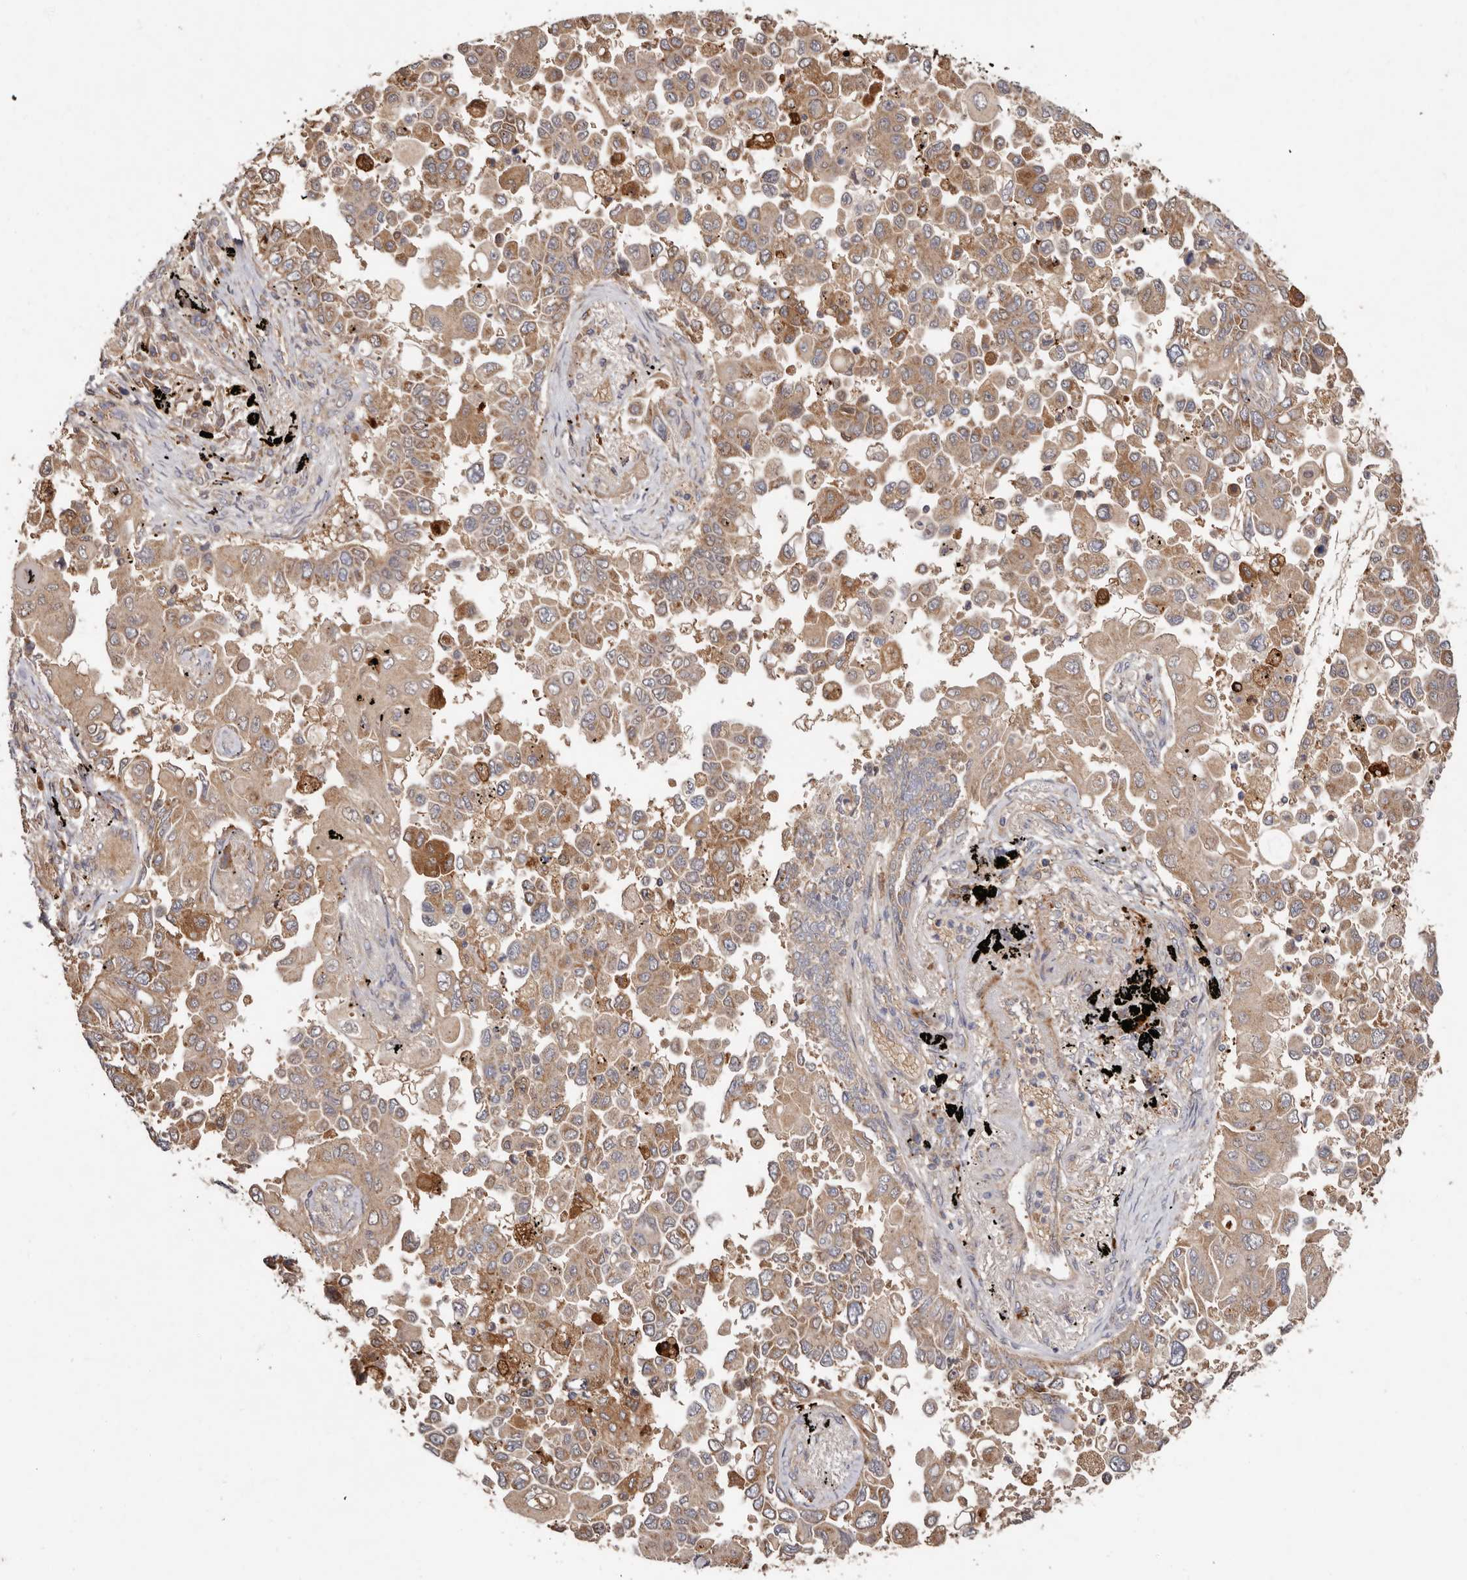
{"staining": {"intensity": "moderate", "quantity": ">75%", "location": "cytoplasmic/membranous"}, "tissue": "lung cancer", "cell_type": "Tumor cells", "image_type": "cancer", "snomed": [{"axis": "morphology", "description": "Adenocarcinoma, NOS"}, {"axis": "topography", "description": "Lung"}], "caption": "Immunohistochemical staining of adenocarcinoma (lung) shows moderate cytoplasmic/membranous protein positivity in approximately >75% of tumor cells.", "gene": "GOT1L1", "patient": {"sex": "female", "age": 67}}